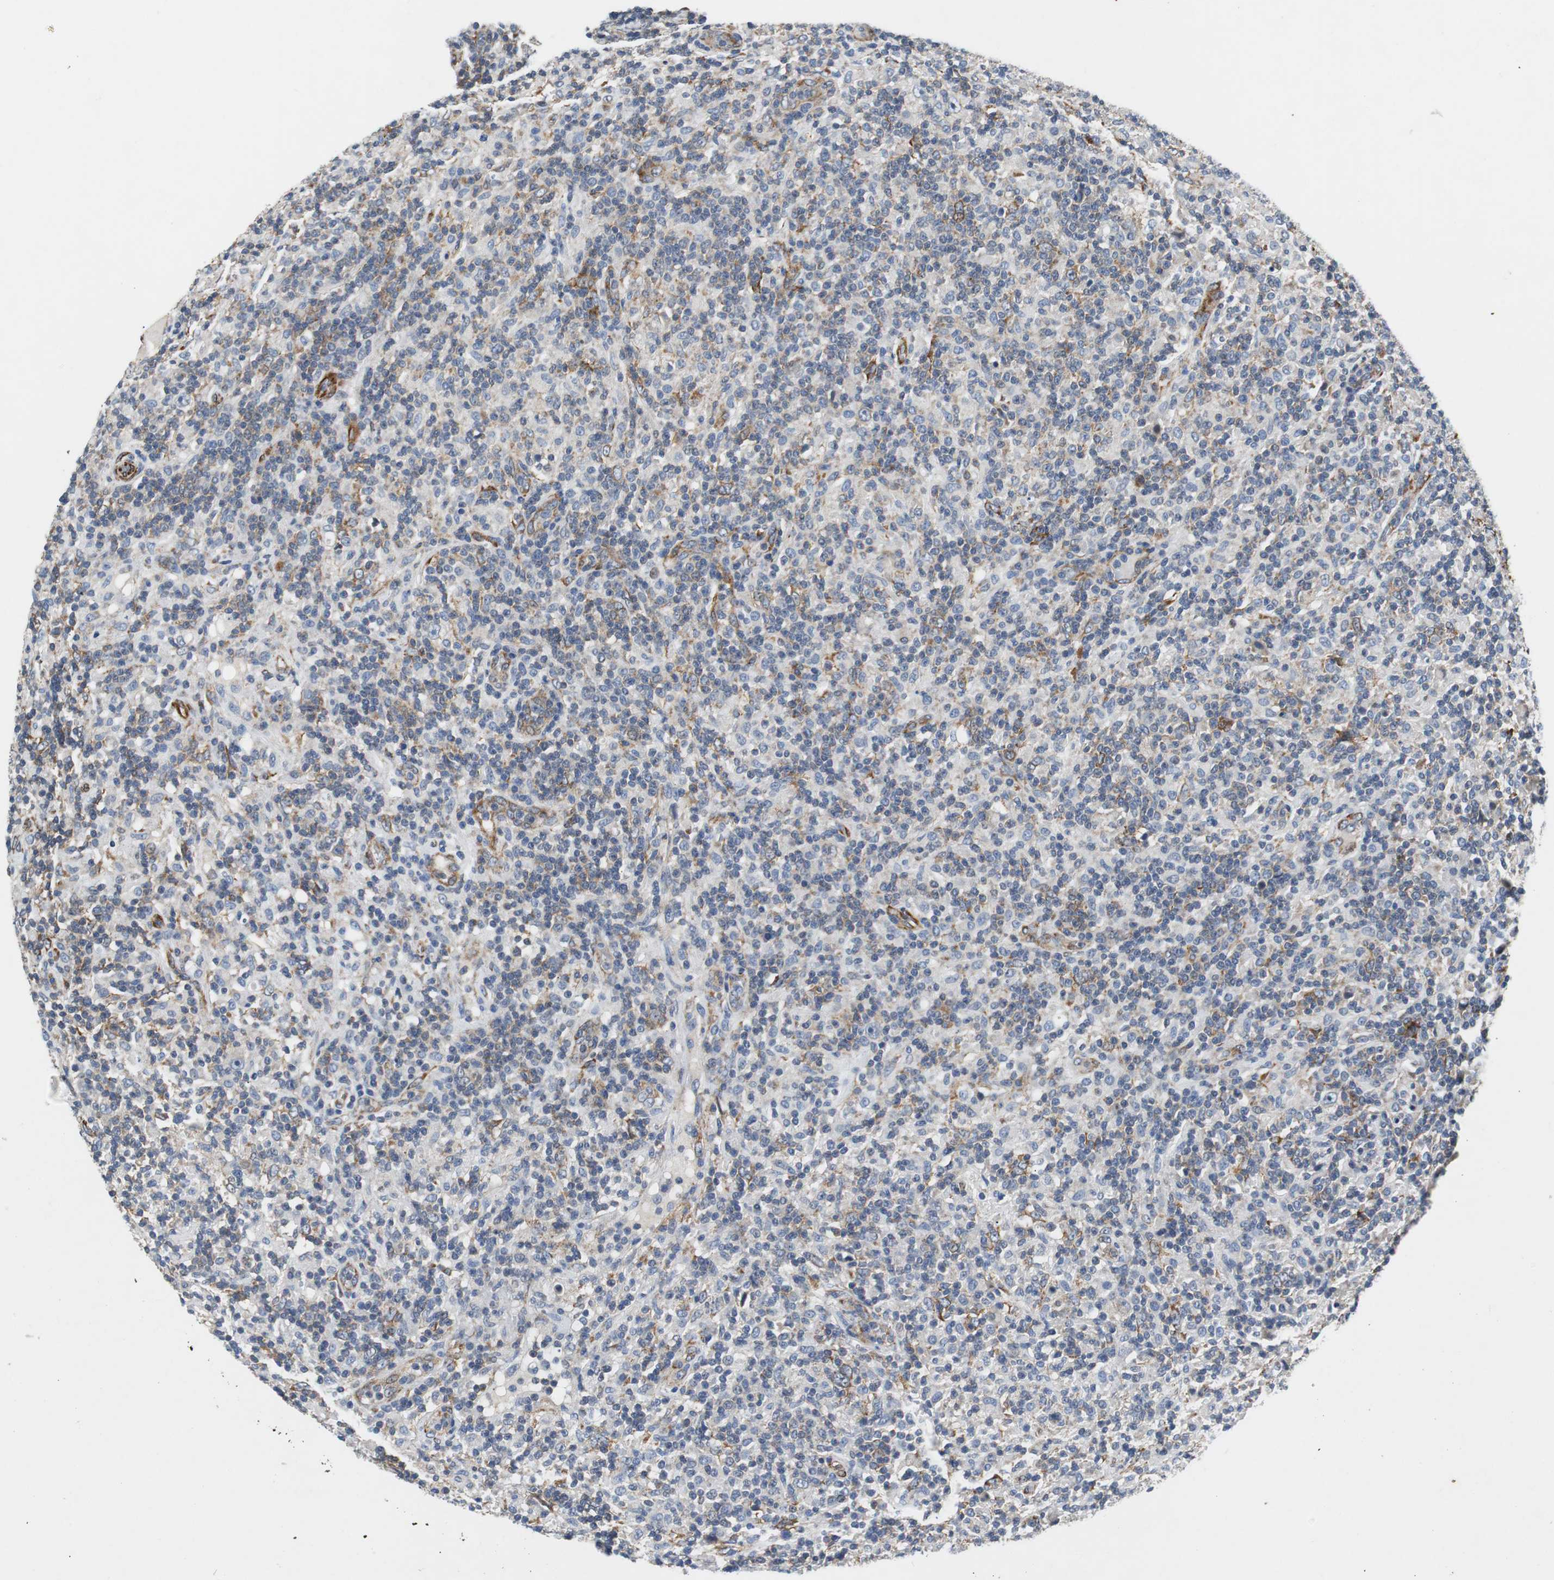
{"staining": {"intensity": "weak", "quantity": "25%-75%", "location": "cytoplasmic/membranous"}, "tissue": "lymphoma", "cell_type": "Tumor cells", "image_type": "cancer", "snomed": [{"axis": "morphology", "description": "Hodgkin's disease, NOS"}, {"axis": "topography", "description": "Lymph node"}], "caption": "Immunohistochemical staining of human lymphoma exhibits low levels of weak cytoplasmic/membranous positivity in about 25%-75% of tumor cells.", "gene": "ISCU", "patient": {"sex": "male", "age": 70}}